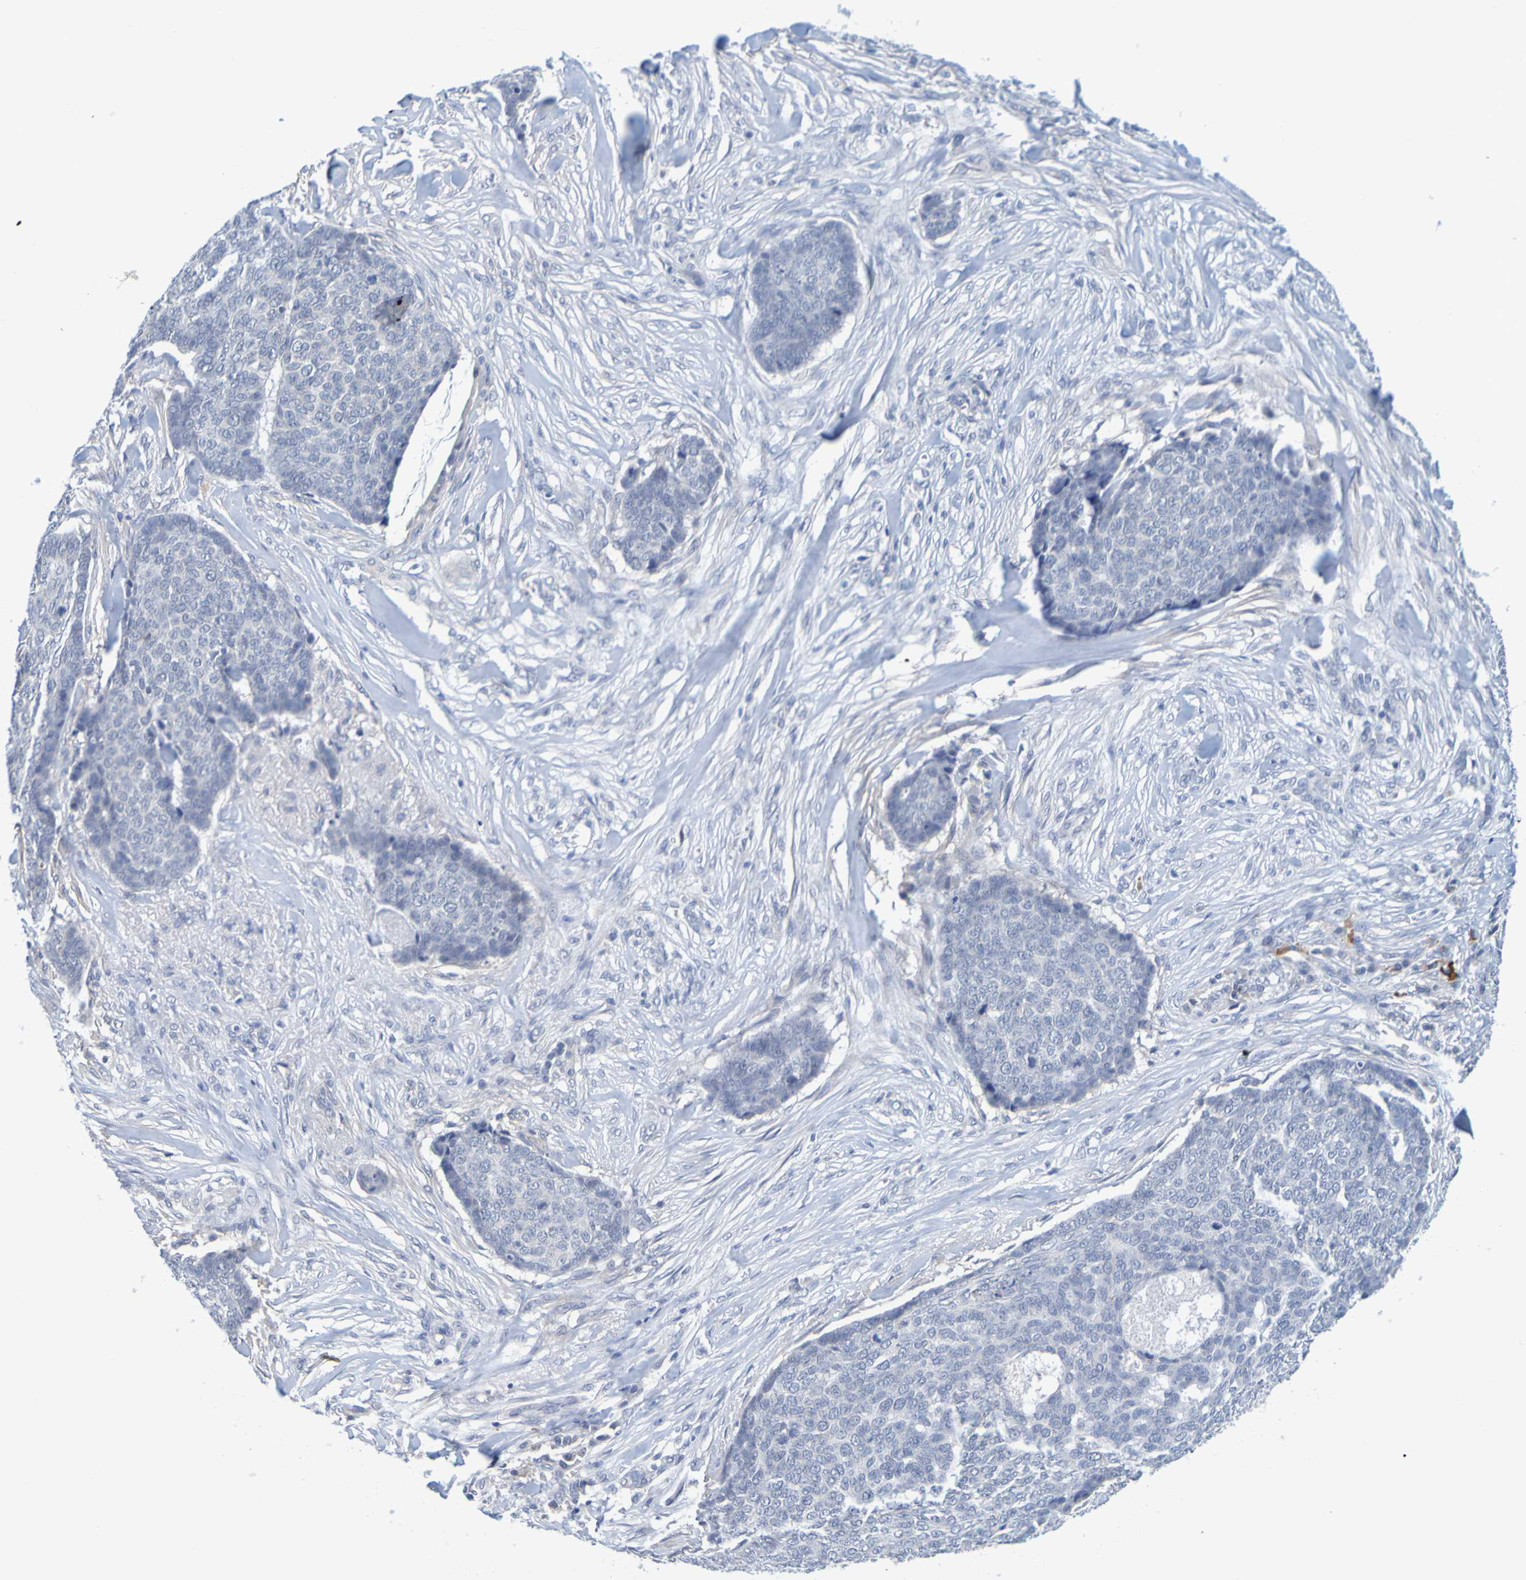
{"staining": {"intensity": "negative", "quantity": "none", "location": "none"}, "tissue": "skin cancer", "cell_type": "Tumor cells", "image_type": "cancer", "snomed": [{"axis": "morphology", "description": "Basal cell carcinoma"}, {"axis": "topography", "description": "Skin"}], "caption": "IHC histopathology image of skin basal cell carcinoma stained for a protein (brown), which displays no positivity in tumor cells. (DAB (3,3'-diaminobenzidine) immunohistochemistry (IHC) visualized using brightfield microscopy, high magnification).", "gene": "ENDOU", "patient": {"sex": "male", "age": 84}}